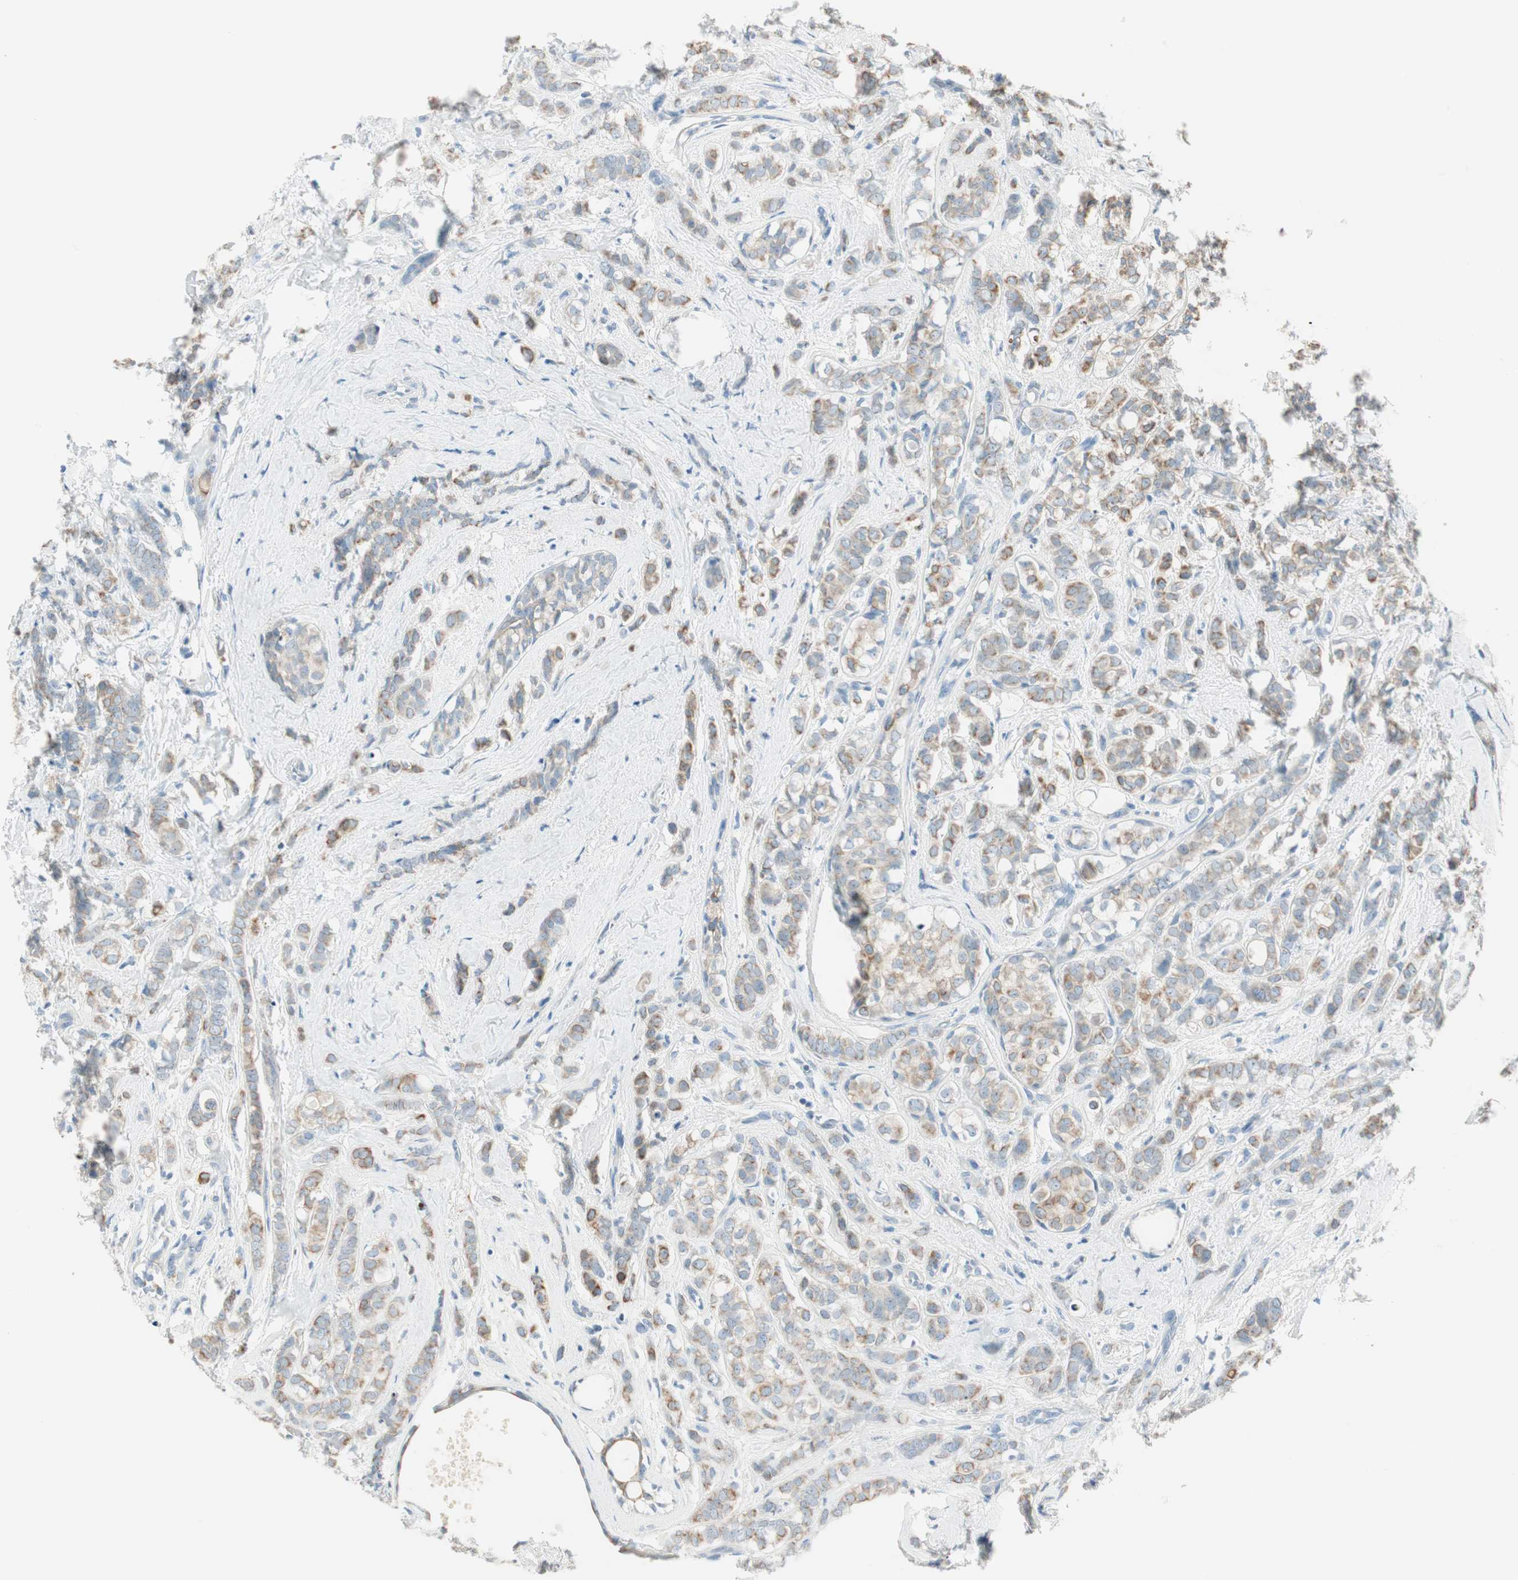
{"staining": {"intensity": "weak", "quantity": ">75%", "location": "cytoplasmic/membranous"}, "tissue": "breast cancer", "cell_type": "Tumor cells", "image_type": "cancer", "snomed": [{"axis": "morphology", "description": "Lobular carcinoma"}, {"axis": "topography", "description": "Breast"}], "caption": "This image shows immunohistochemistry (IHC) staining of human breast cancer, with low weak cytoplasmic/membranous positivity in approximately >75% of tumor cells.", "gene": "GNAO1", "patient": {"sex": "female", "age": 60}}